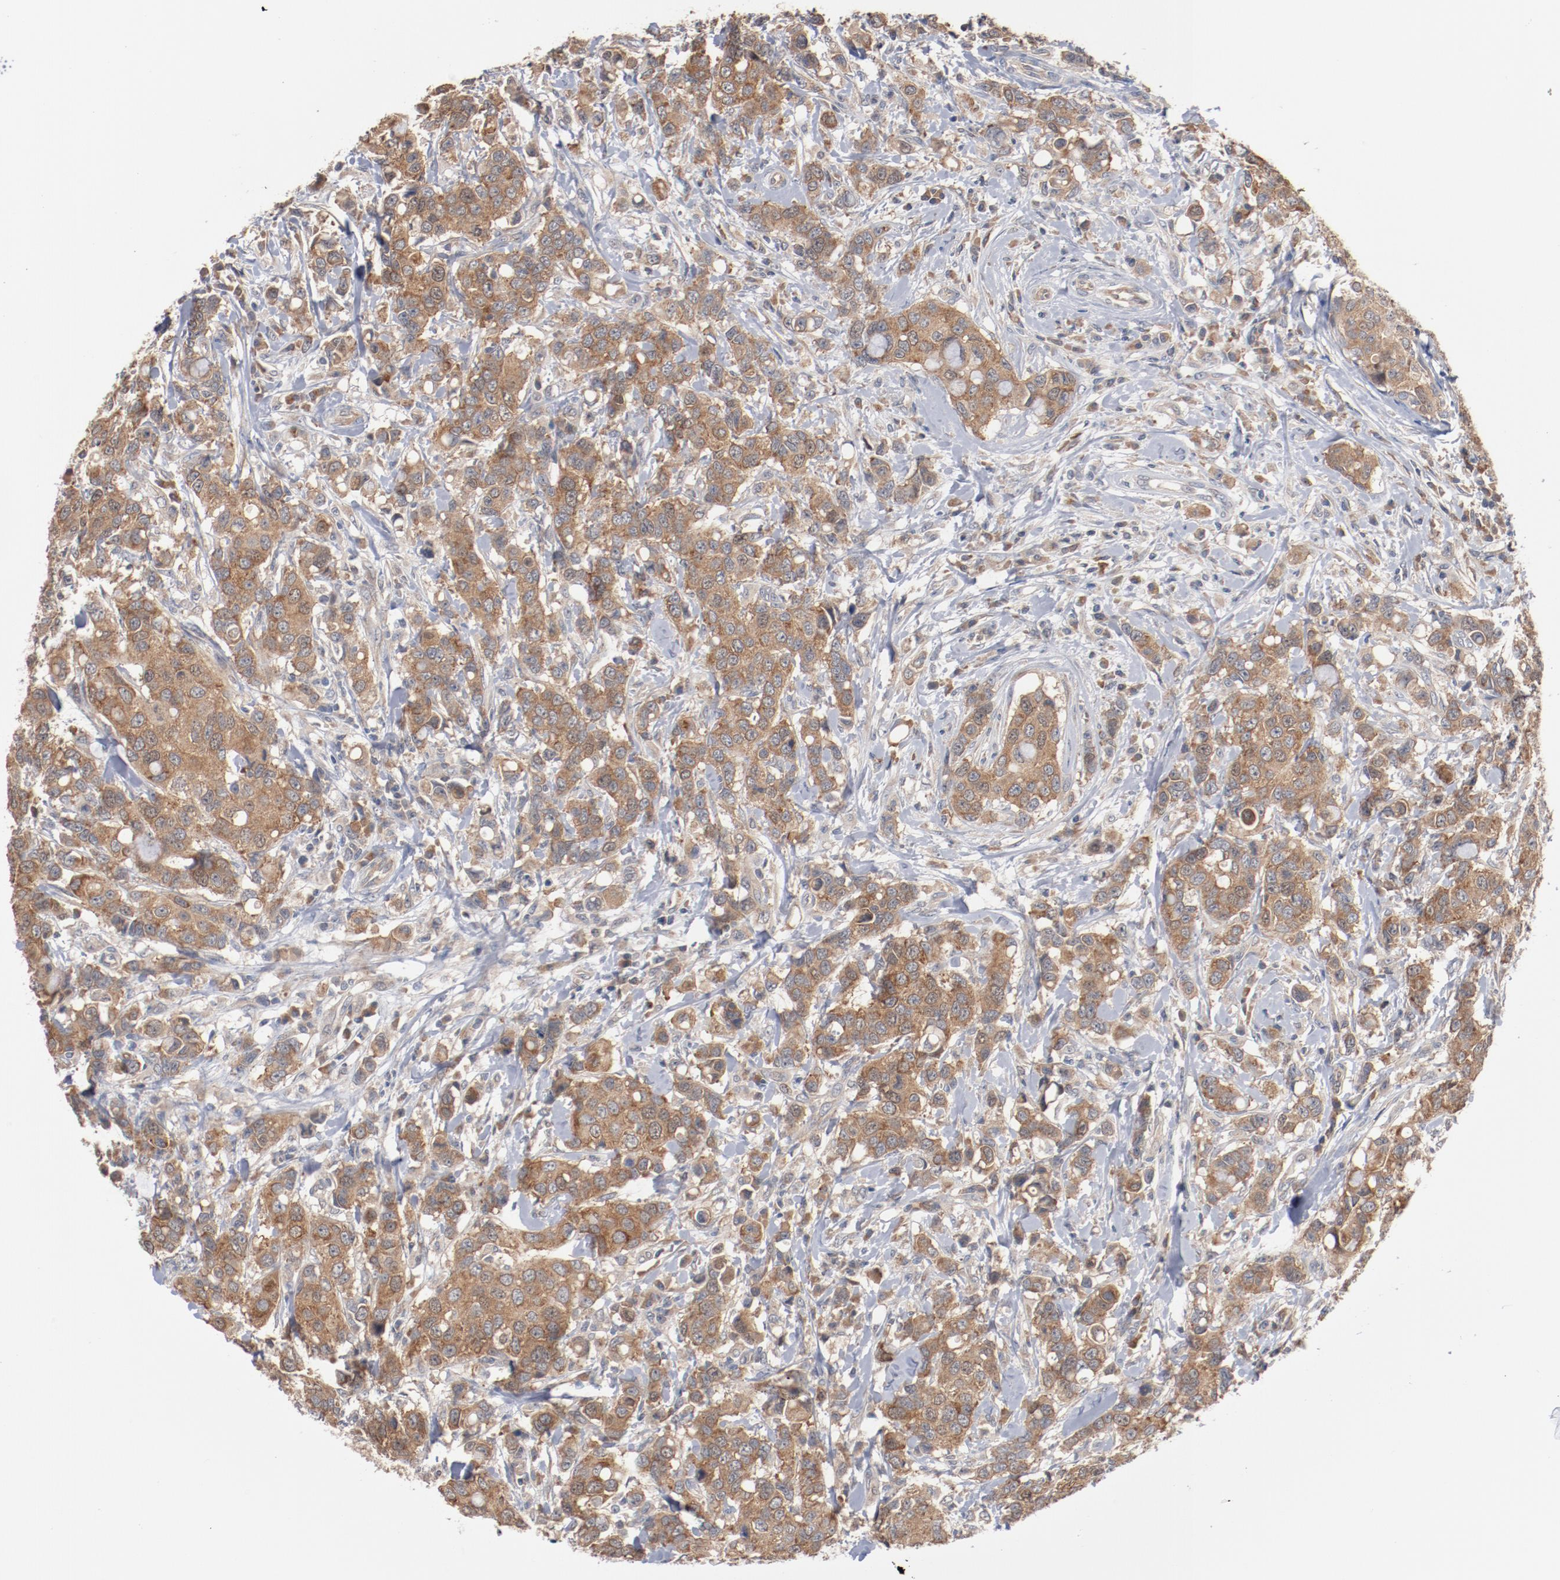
{"staining": {"intensity": "moderate", "quantity": ">75%", "location": "cytoplasmic/membranous"}, "tissue": "breast cancer", "cell_type": "Tumor cells", "image_type": "cancer", "snomed": [{"axis": "morphology", "description": "Duct carcinoma"}, {"axis": "topography", "description": "Breast"}], "caption": "The histopathology image reveals immunohistochemical staining of breast intraductal carcinoma. There is moderate cytoplasmic/membranous staining is appreciated in approximately >75% of tumor cells.", "gene": "RNASE11", "patient": {"sex": "female", "age": 27}}